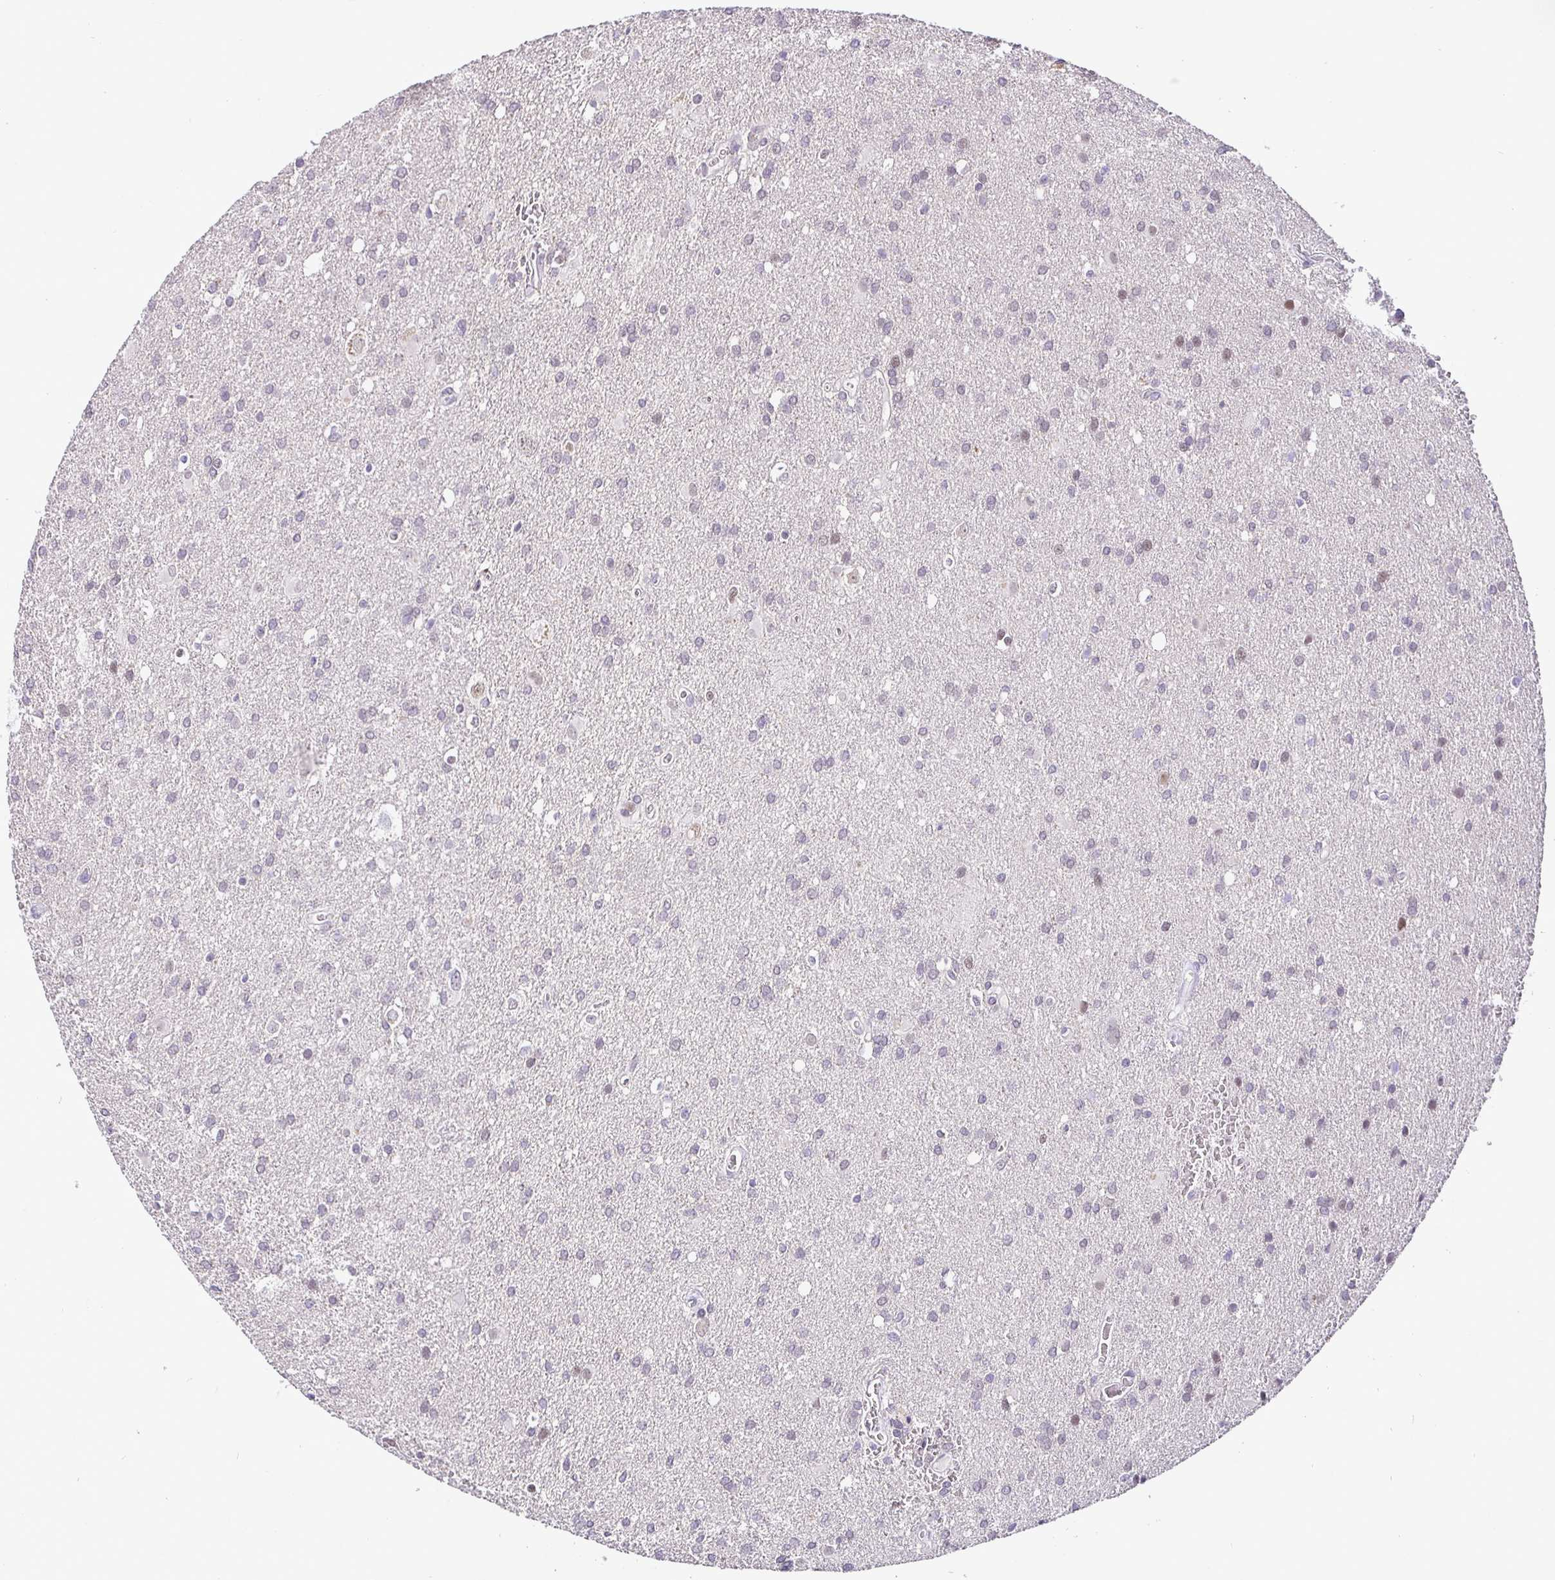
{"staining": {"intensity": "negative", "quantity": "none", "location": "none"}, "tissue": "glioma", "cell_type": "Tumor cells", "image_type": "cancer", "snomed": [{"axis": "morphology", "description": "Glioma, malignant, Low grade"}, {"axis": "topography", "description": "Brain"}], "caption": "Histopathology image shows no protein positivity in tumor cells of glioma tissue.", "gene": "NUP188", "patient": {"sex": "male", "age": 66}}